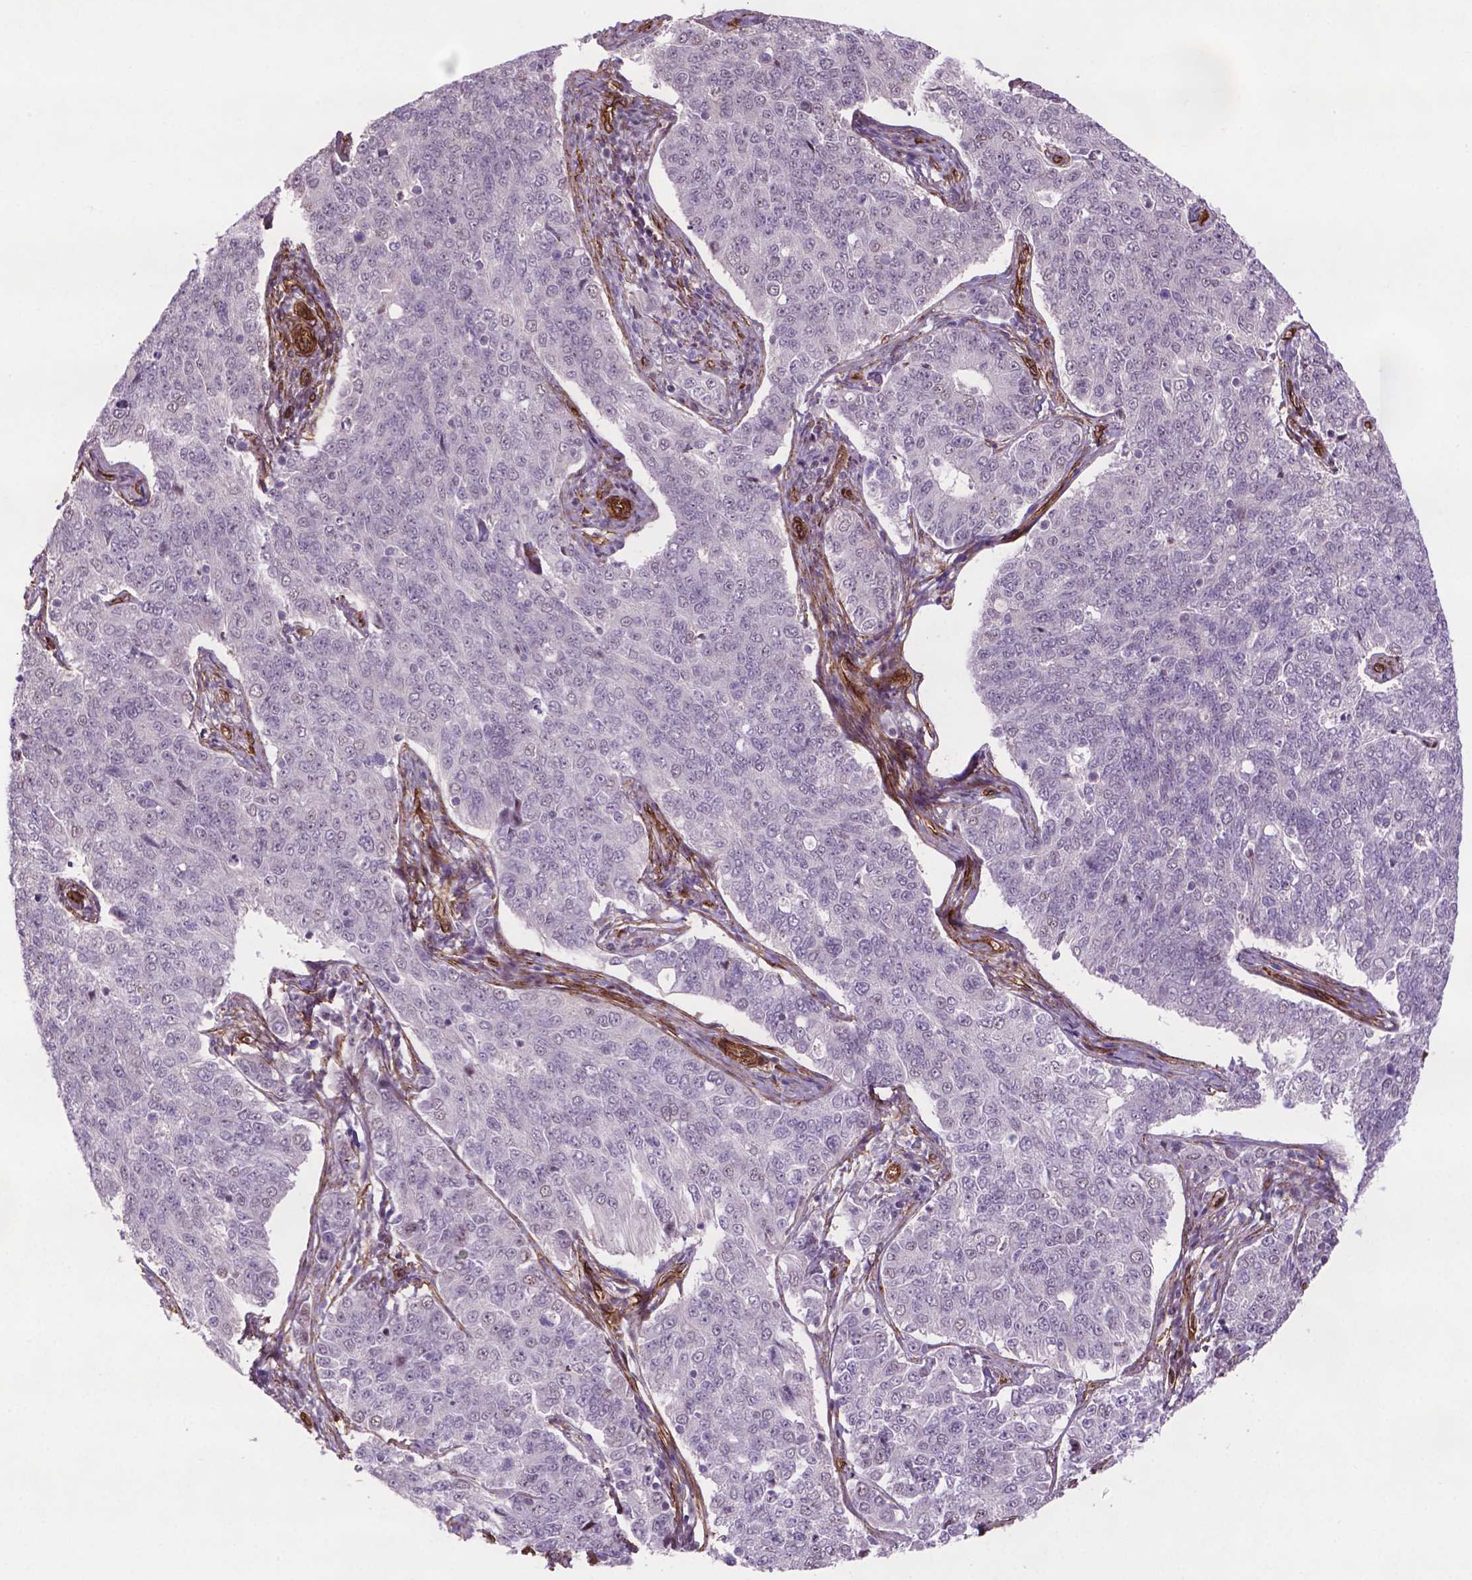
{"staining": {"intensity": "negative", "quantity": "none", "location": "none"}, "tissue": "endometrial cancer", "cell_type": "Tumor cells", "image_type": "cancer", "snomed": [{"axis": "morphology", "description": "Adenocarcinoma, NOS"}, {"axis": "topography", "description": "Endometrium"}], "caption": "Immunohistochemistry image of human endometrial adenocarcinoma stained for a protein (brown), which demonstrates no positivity in tumor cells. Brightfield microscopy of immunohistochemistry (IHC) stained with DAB (3,3'-diaminobenzidine) (brown) and hematoxylin (blue), captured at high magnification.", "gene": "EGFL8", "patient": {"sex": "female", "age": 43}}